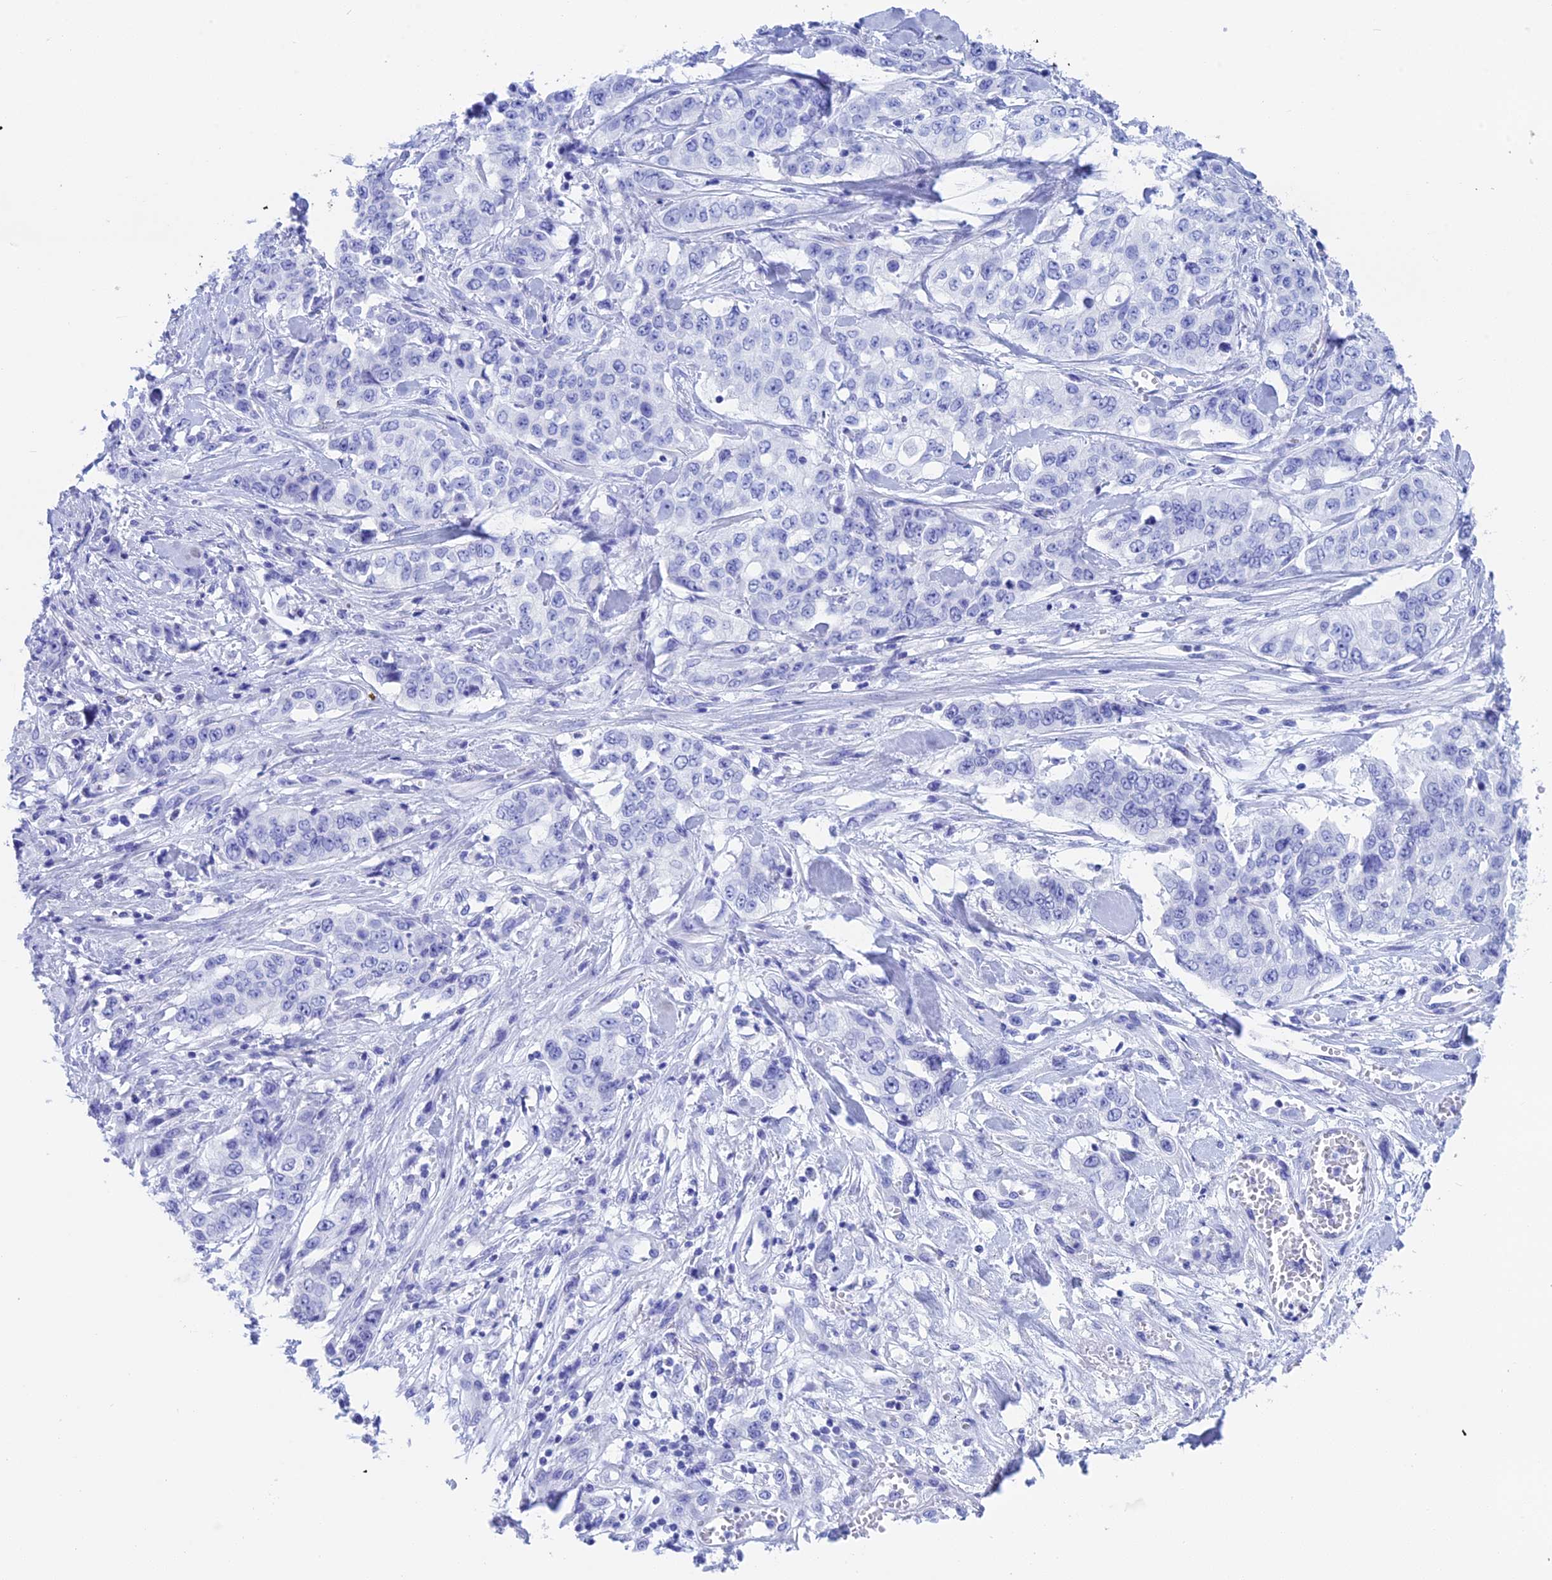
{"staining": {"intensity": "negative", "quantity": "none", "location": "none"}, "tissue": "stomach cancer", "cell_type": "Tumor cells", "image_type": "cancer", "snomed": [{"axis": "morphology", "description": "Adenocarcinoma, NOS"}, {"axis": "topography", "description": "Stomach, upper"}], "caption": "Tumor cells show no significant protein staining in stomach cancer.", "gene": "ERICH4", "patient": {"sex": "male", "age": 62}}